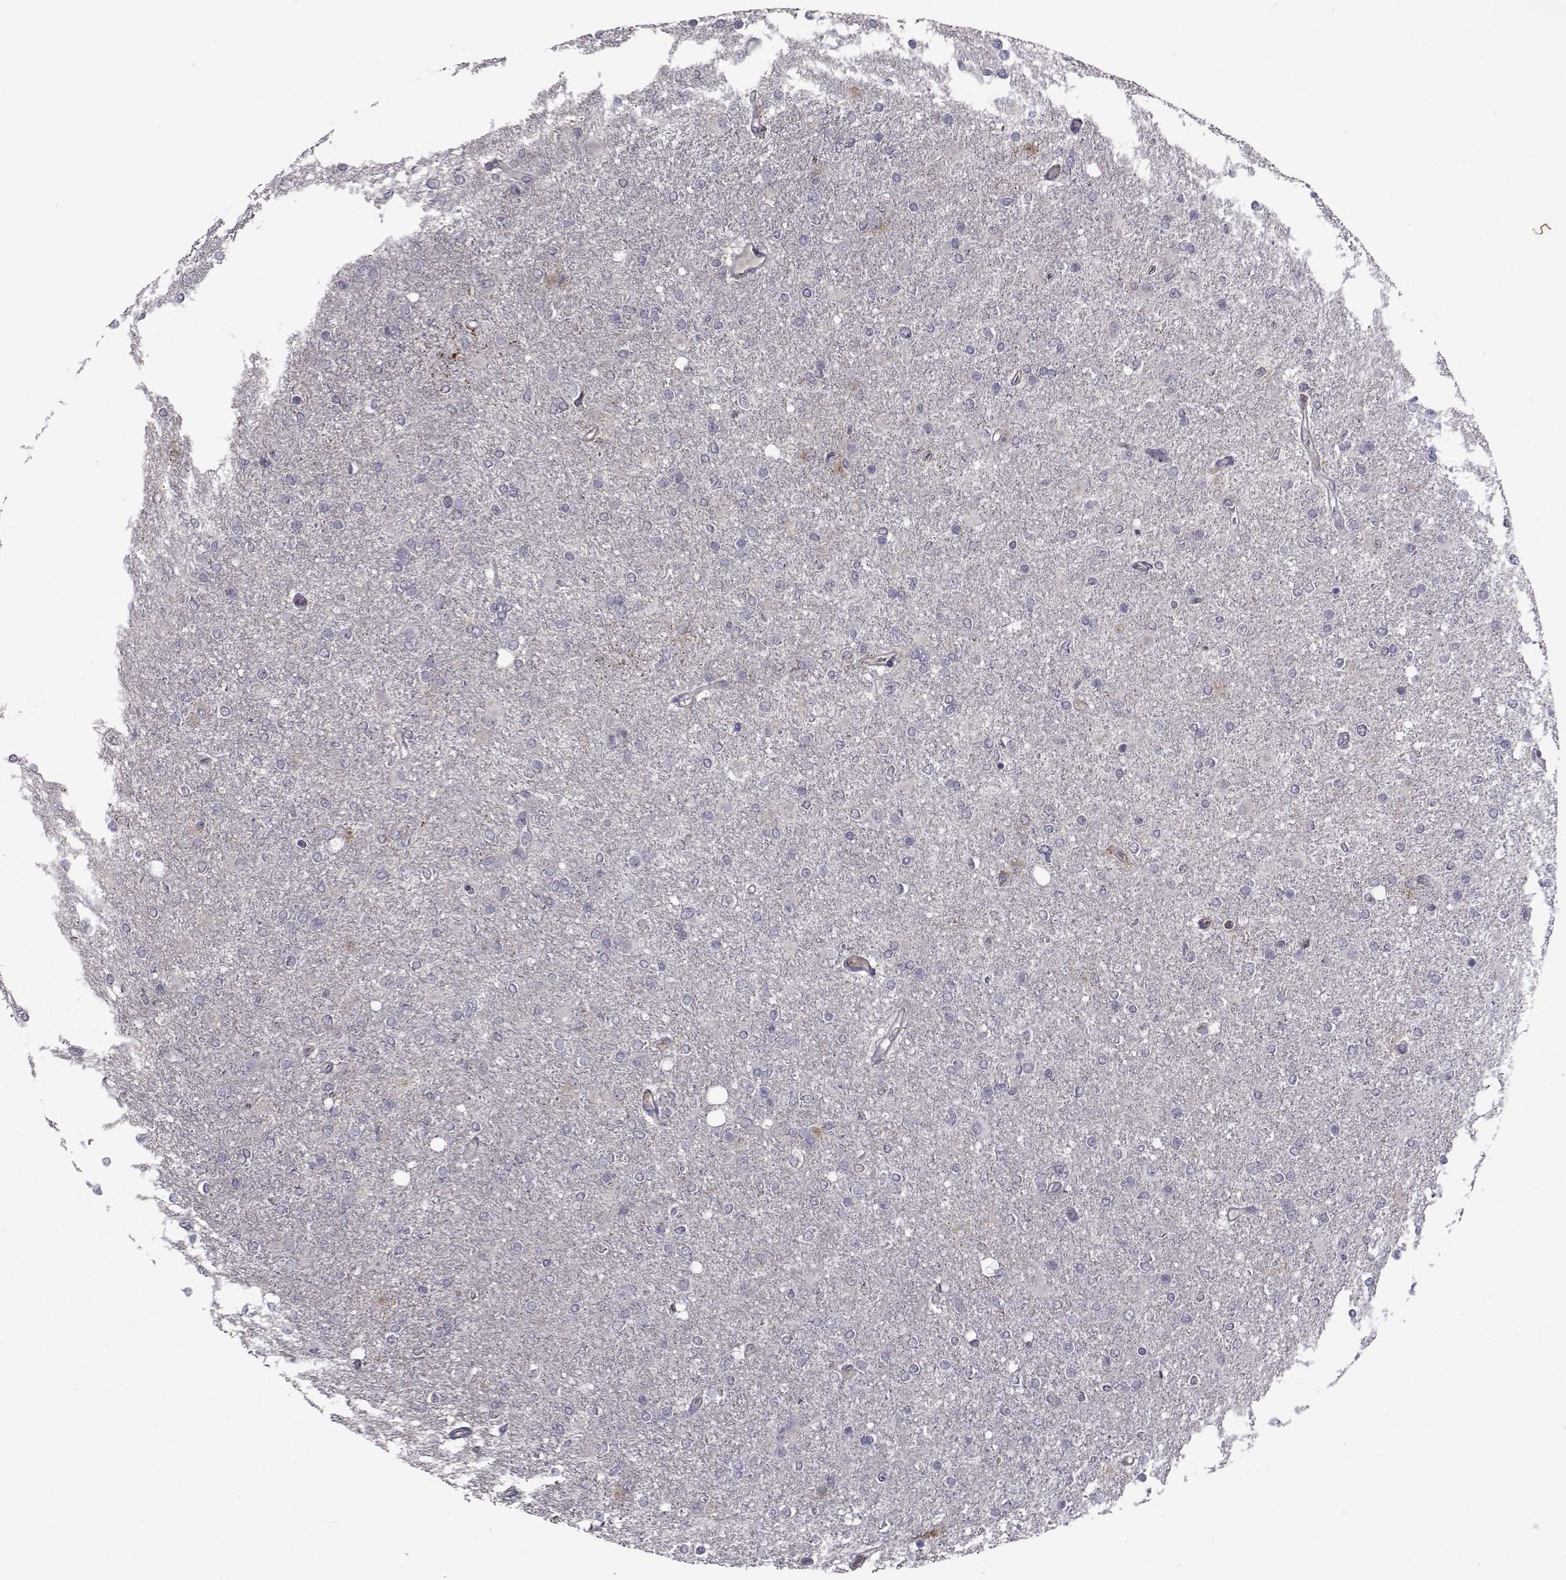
{"staining": {"intensity": "negative", "quantity": "none", "location": "none"}, "tissue": "glioma", "cell_type": "Tumor cells", "image_type": "cancer", "snomed": [{"axis": "morphology", "description": "Glioma, malignant, High grade"}, {"axis": "topography", "description": "Cerebral cortex"}], "caption": "Immunohistochemistry (IHC) histopathology image of neoplastic tissue: human glioma stained with DAB (3,3'-diaminobenzidine) displays no significant protein expression in tumor cells.", "gene": "FDXR", "patient": {"sex": "male", "age": 70}}